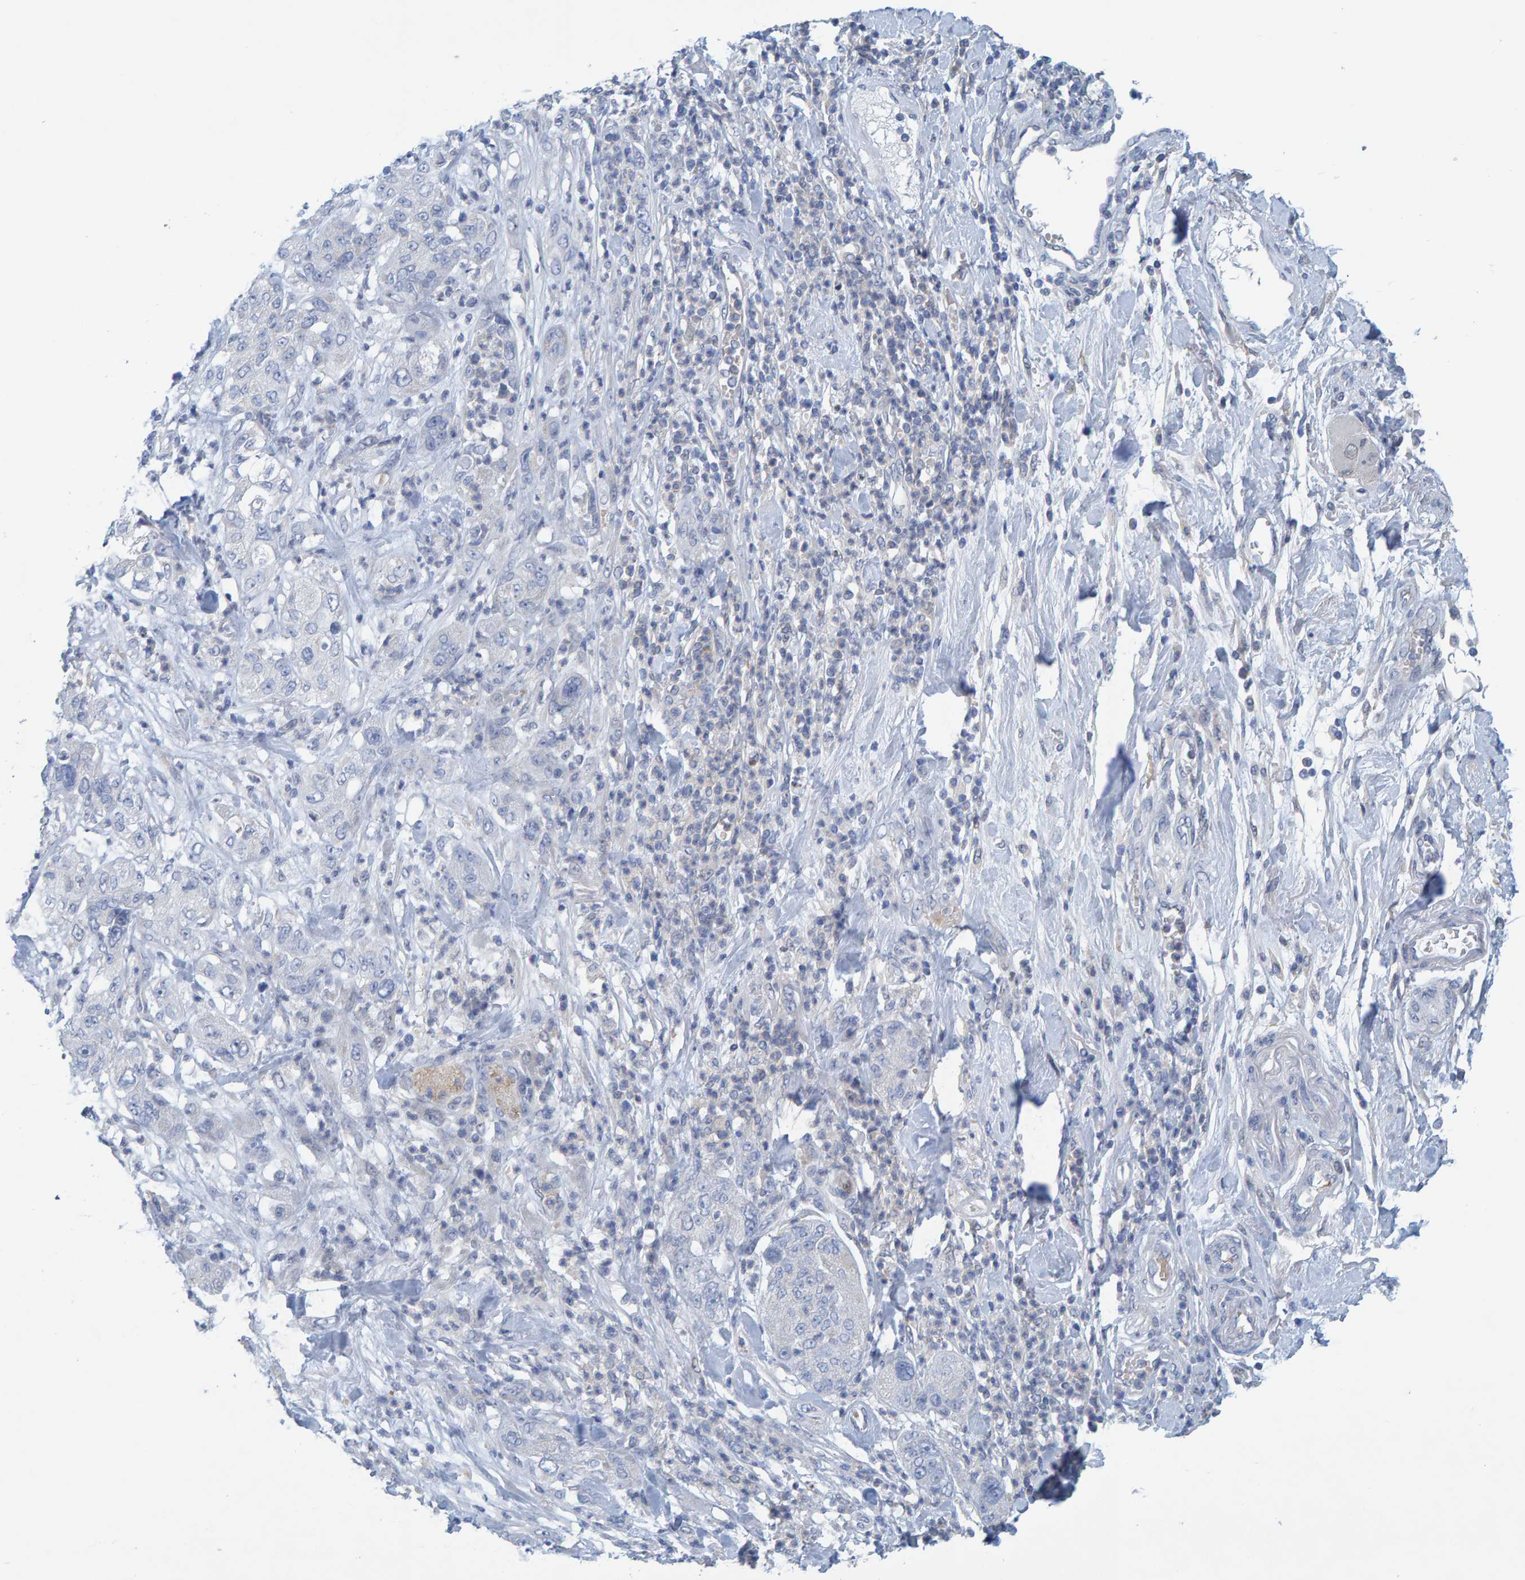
{"staining": {"intensity": "negative", "quantity": "none", "location": "none"}, "tissue": "pancreatic cancer", "cell_type": "Tumor cells", "image_type": "cancer", "snomed": [{"axis": "morphology", "description": "Adenocarcinoma, NOS"}, {"axis": "topography", "description": "Pancreas"}], "caption": "An immunohistochemistry photomicrograph of pancreatic adenocarcinoma is shown. There is no staining in tumor cells of pancreatic adenocarcinoma.", "gene": "ALAD", "patient": {"sex": "female", "age": 78}}